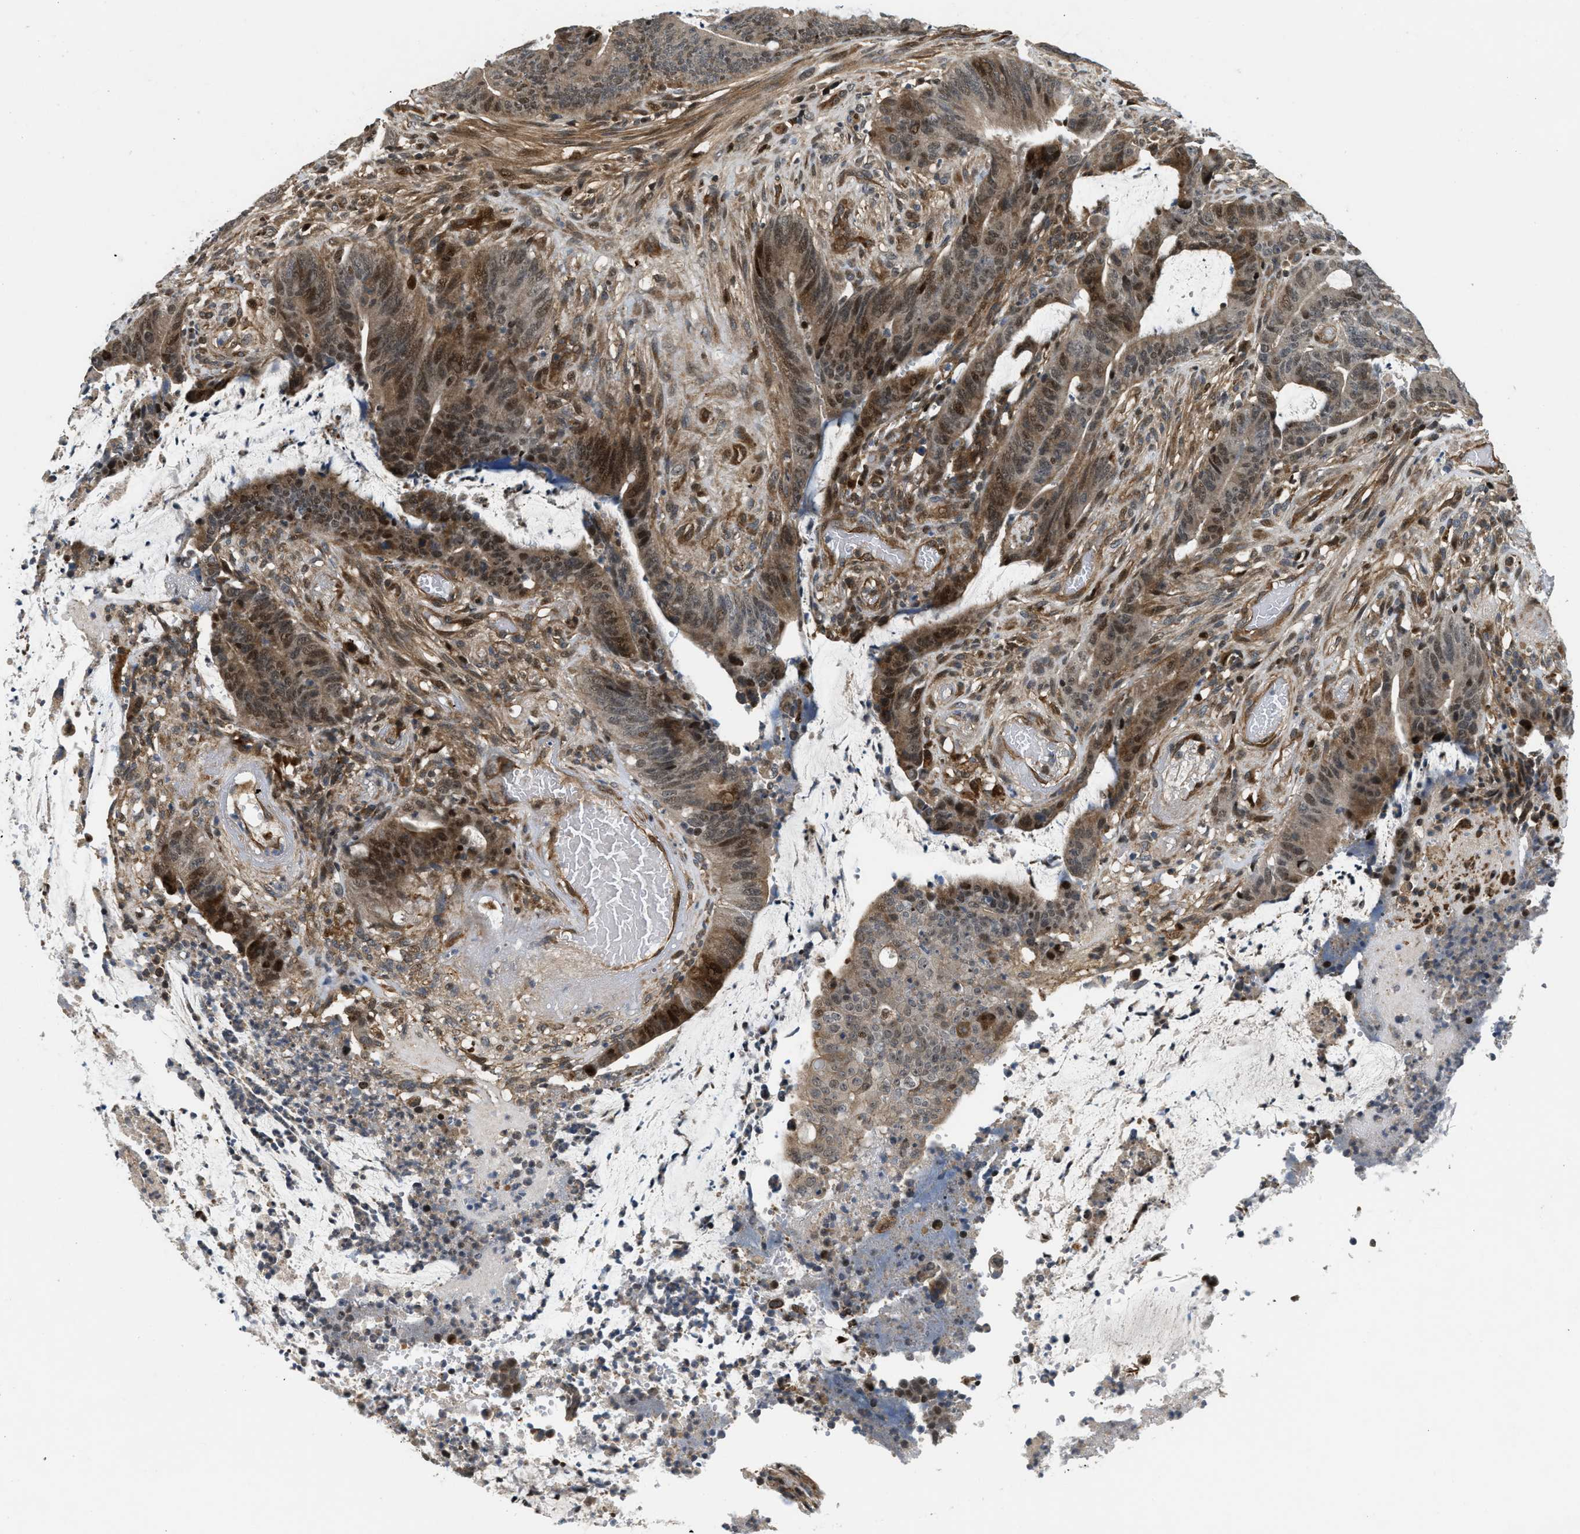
{"staining": {"intensity": "strong", "quantity": "<25%", "location": "cytoplasmic/membranous,nuclear"}, "tissue": "colorectal cancer", "cell_type": "Tumor cells", "image_type": "cancer", "snomed": [{"axis": "morphology", "description": "Adenocarcinoma, NOS"}, {"axis": "topography", "description": "Rectum"}], "caption": "Protein staining of colorectal cancer (adenocarcinoma) tissue exhibits strong cytoplasmic/membranous and nuclear expression in approximately <25% of tumor cells.", "gene": "LTA4H", "patient": {"sex": "female", "age": 66}}